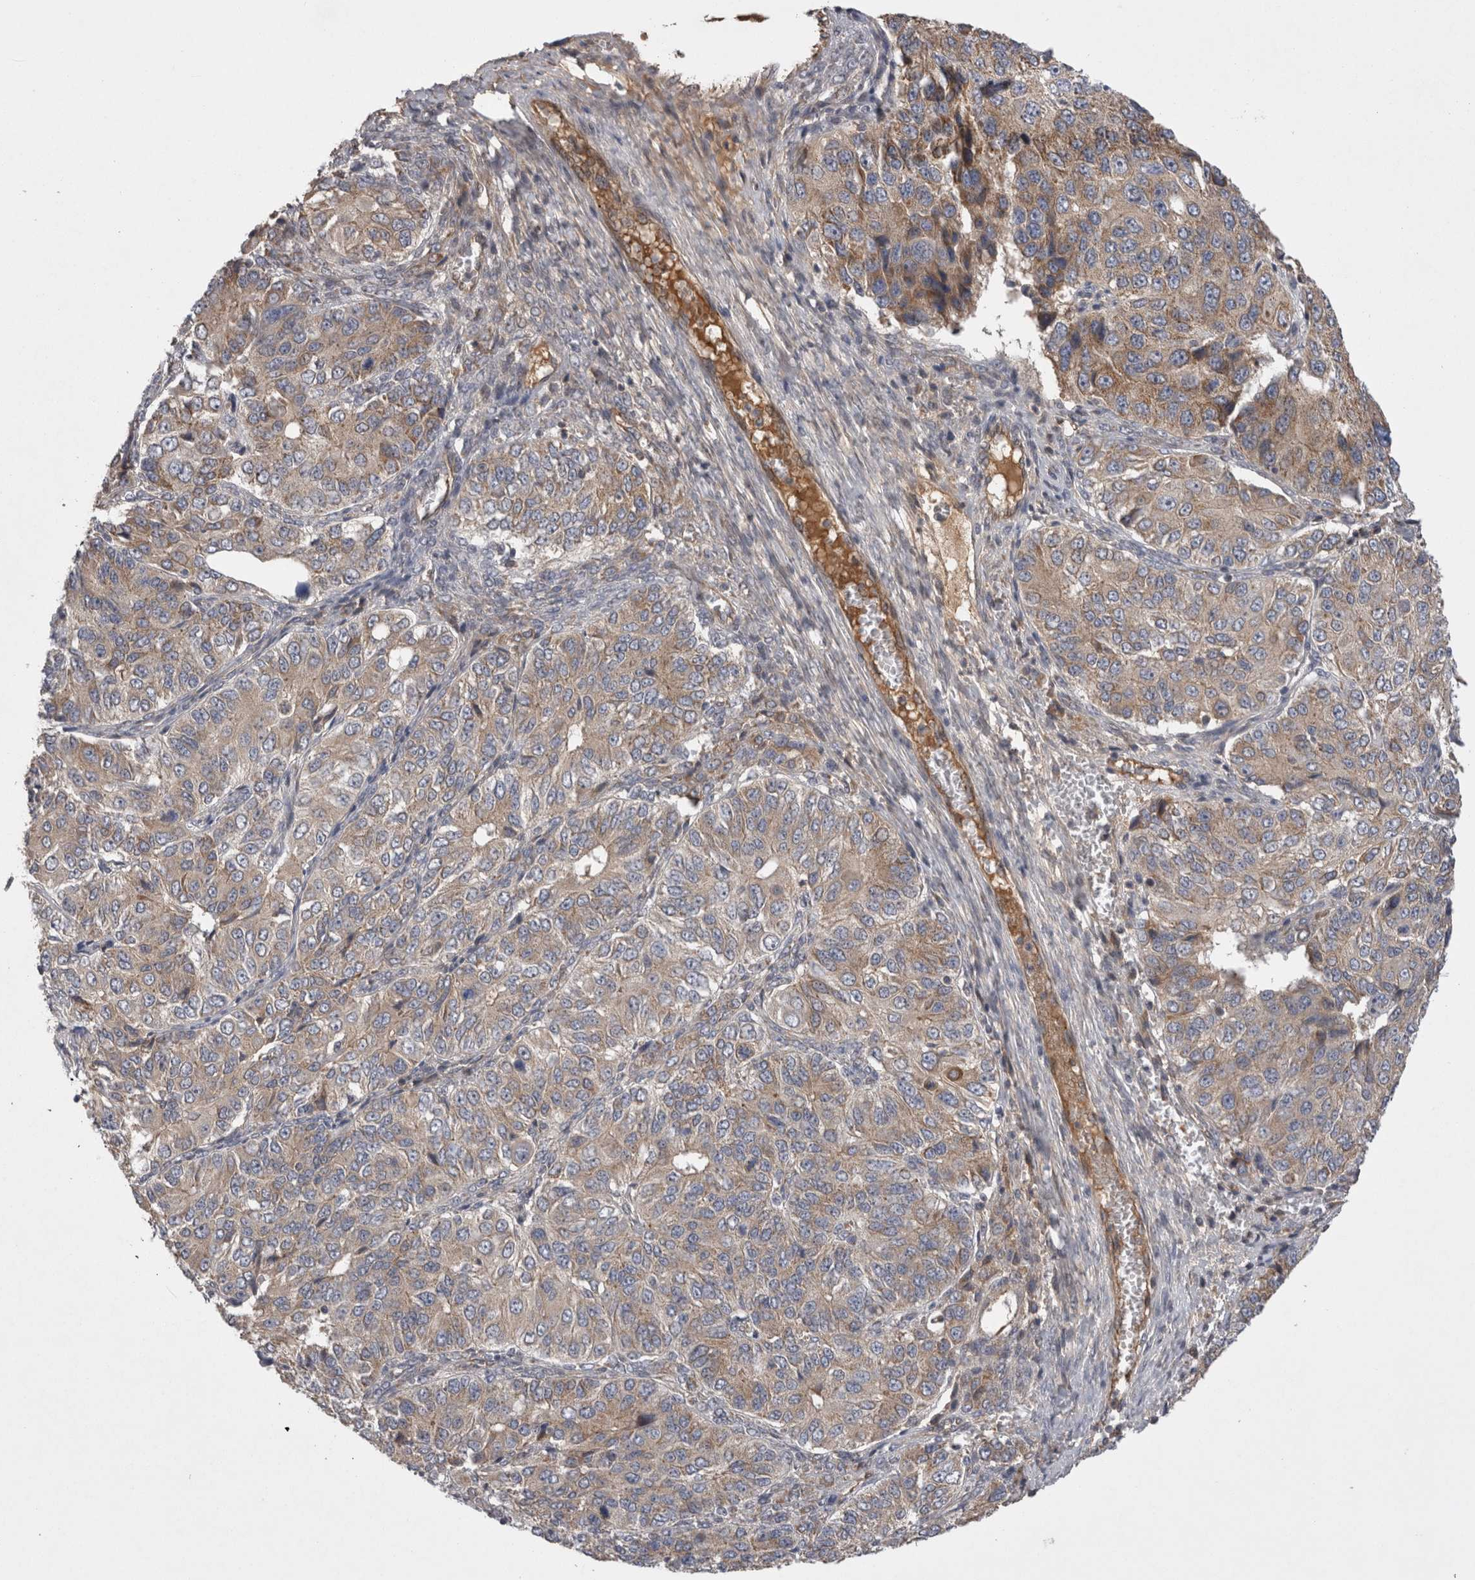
{"staining": {"intensity": "weak", "quantity": "<25%", "location": "cytoplasmic/membranous"}, "tissue": "ovarian cancer", "cell_type": "Tumor cells", "image_type": "cancer", "snomed": [{"axis": "morphology", "description": "Carcinoma, endometroid"}, {"axis": "topography", "description": "Ovary"}], "caption": "Tumor cells show no significant positivity in ovarian cancer.", "gene": "DARS2", "patient": {"sex": "female", "age": 51}}